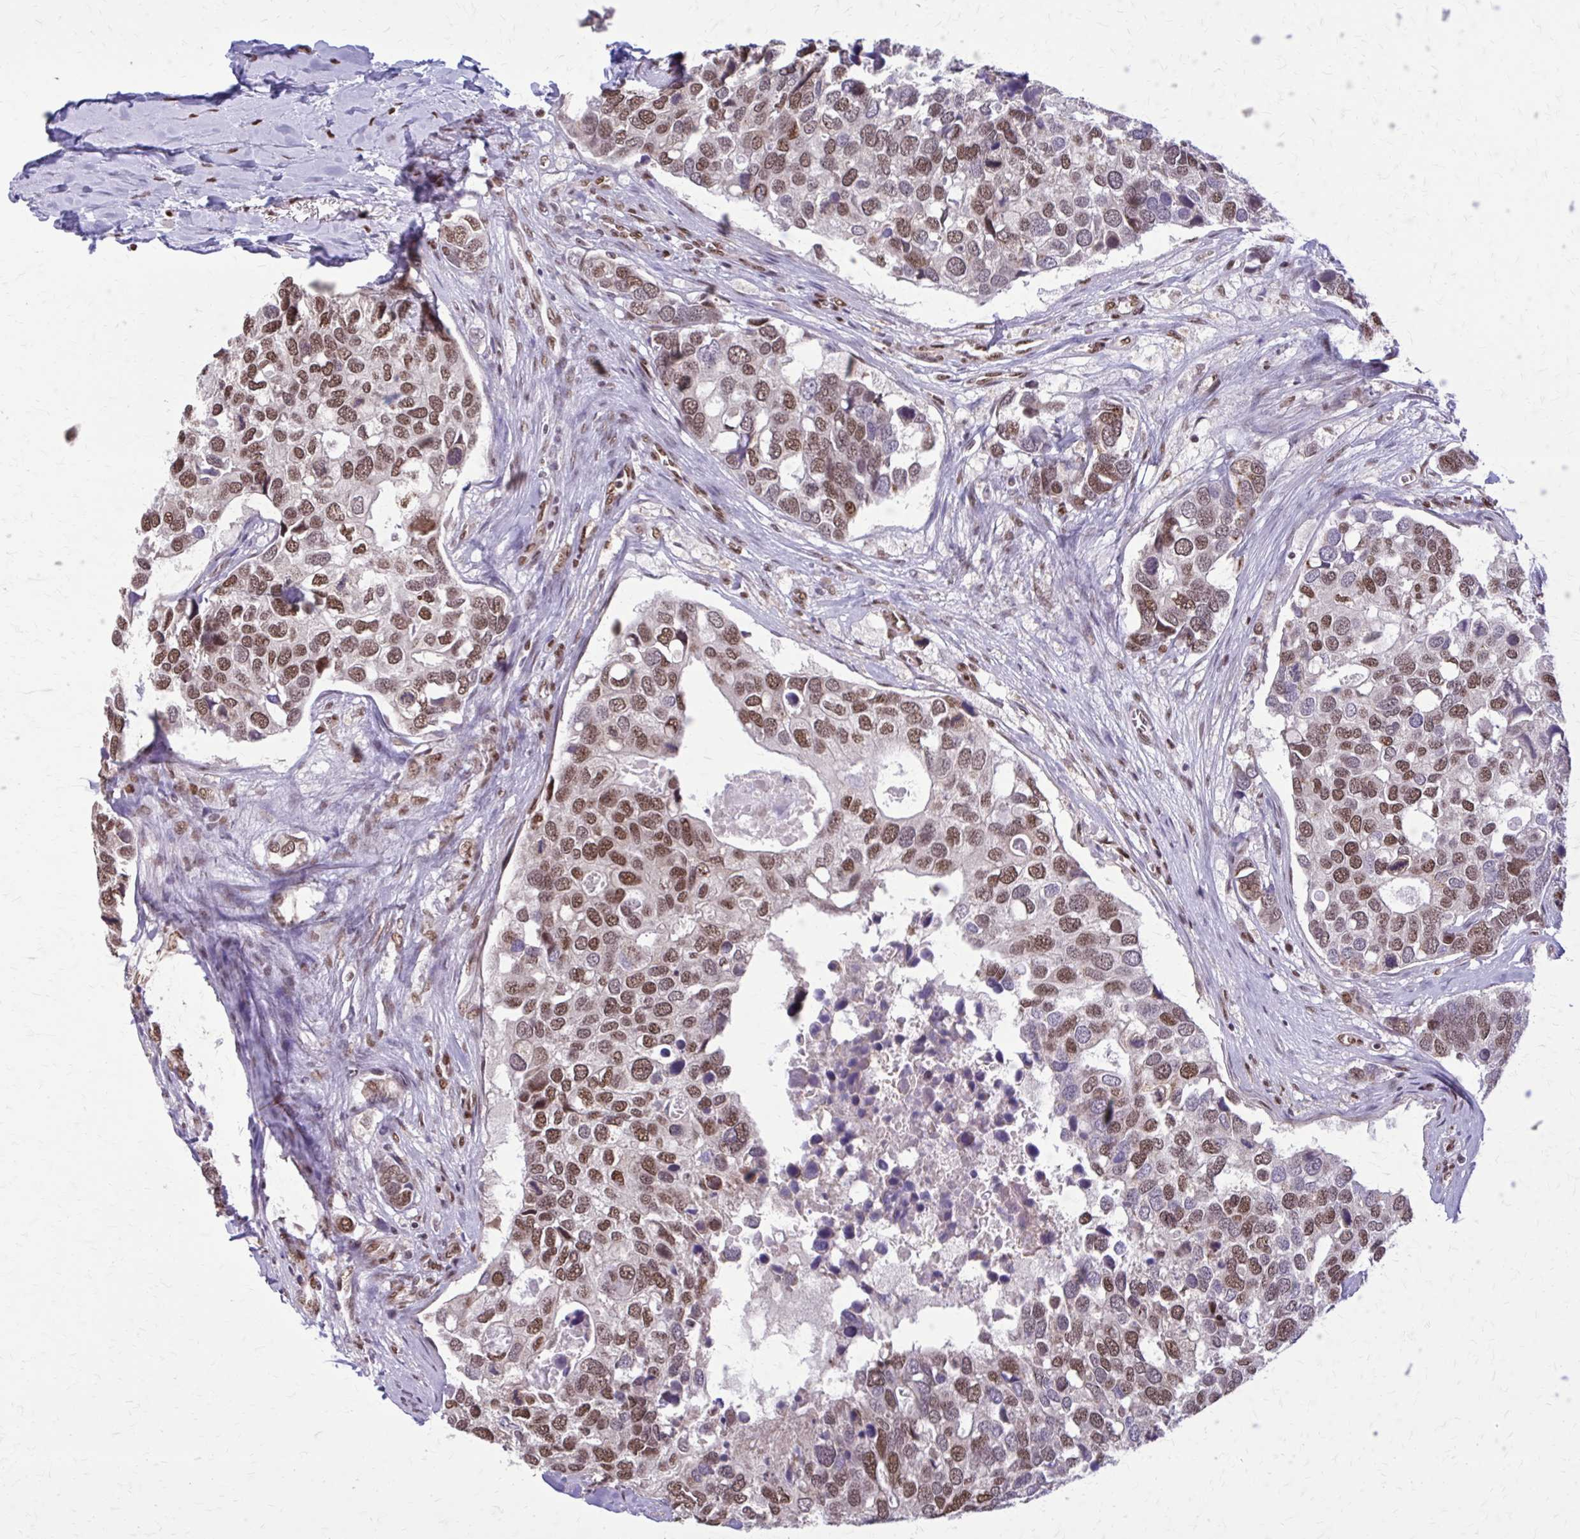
{"staining": {"intensity": "moderate", "quantity": ">75%", "location": "nuclear"}, "tissue": "breast cancer", "cell_type": "Tumor cells", "image_type": "cancer", "snomed": [{"axis": "morphology", "description": "Duct carcinoma"}, {"axis": "topography", "description": "Breast"}], "caption": "IHC of breast invasive ductal carcinoma demonstrates medium levels of moderate nuclear positivity in about >75% of tumor cells.", "gene": "TTF1", "patient": {"sex": "female", "age": 83}}